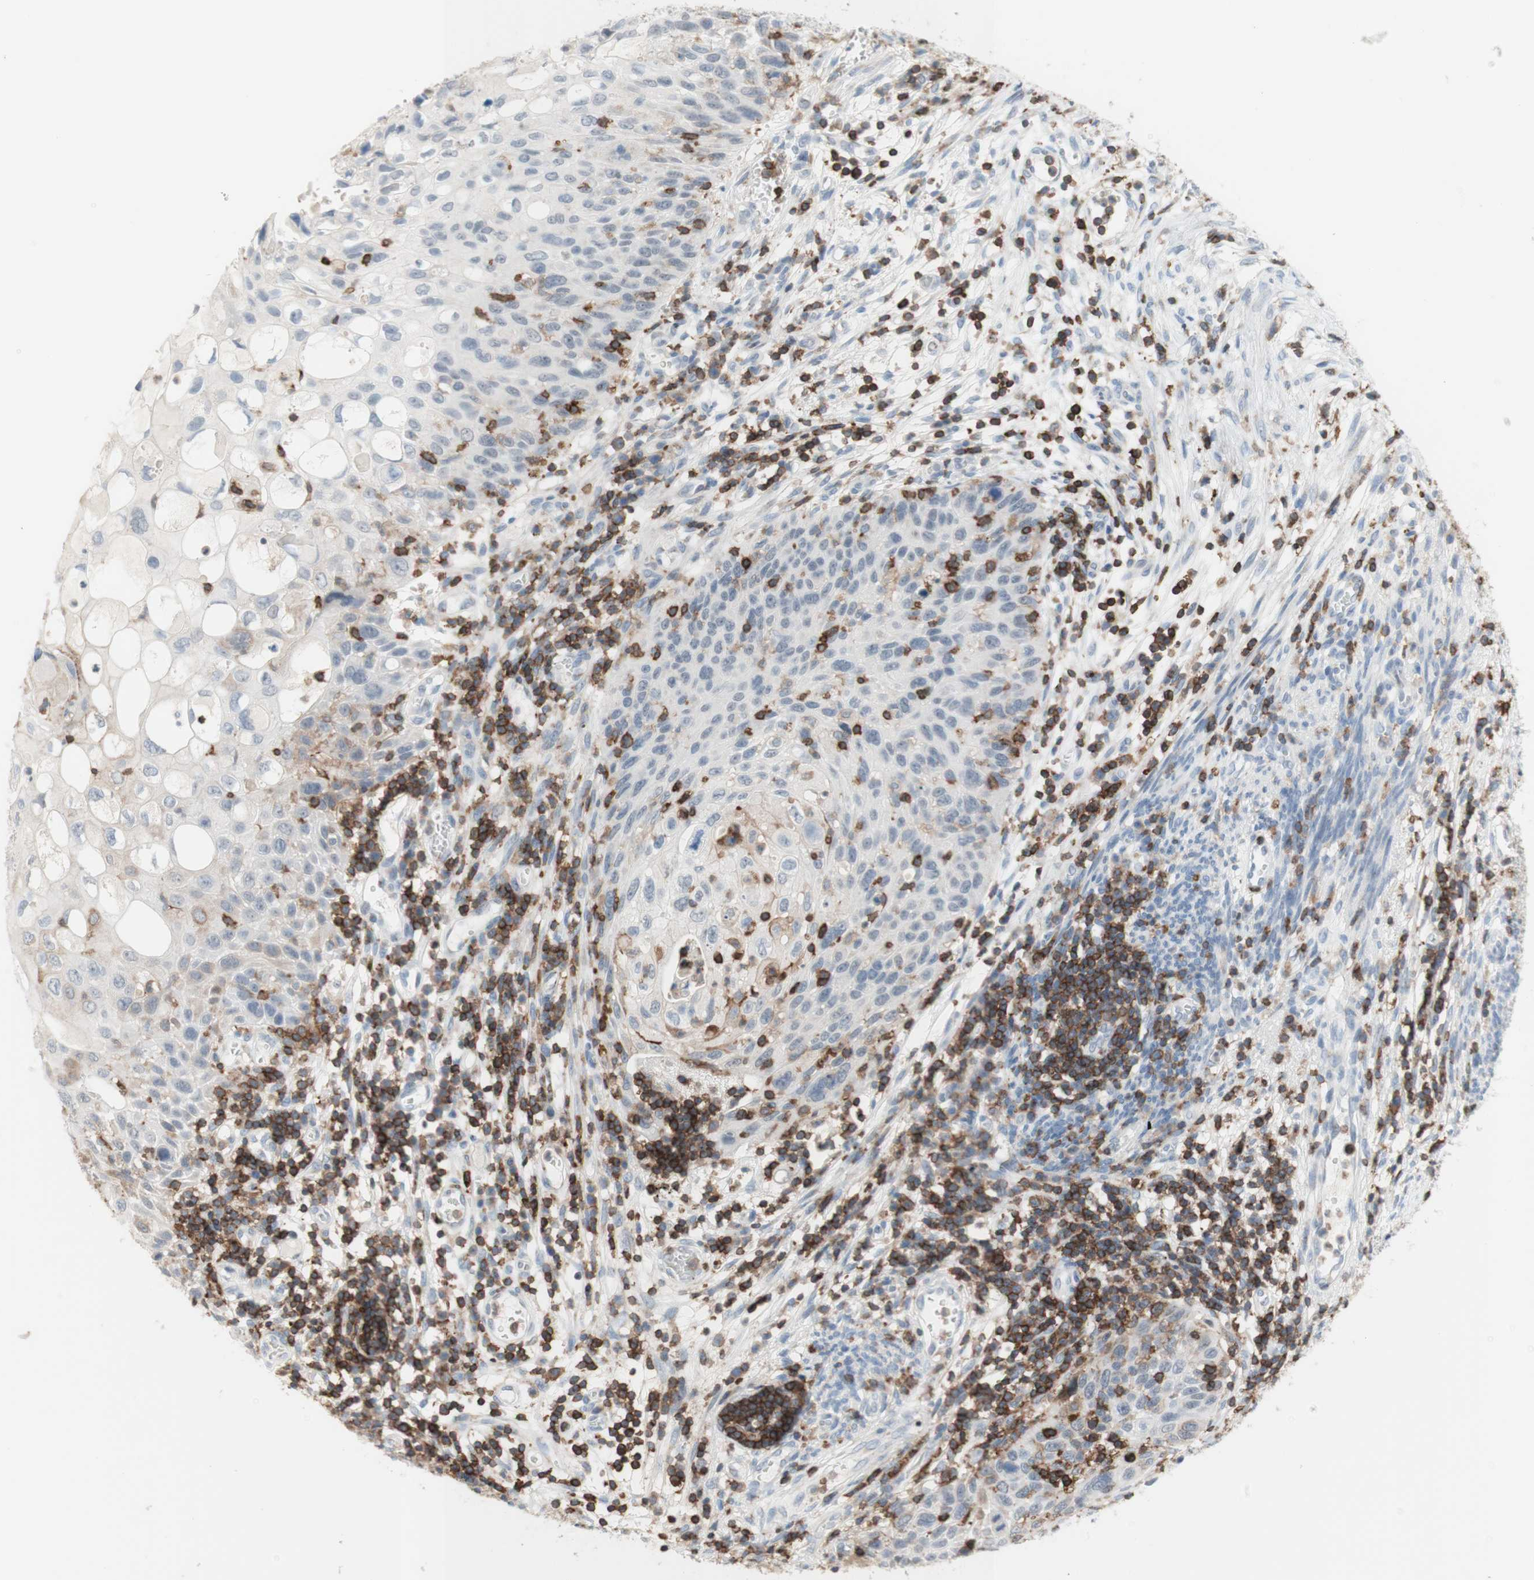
{"staining": {"intensity": "weak", "quantity": "<25%", "location": "cytoplasmic/membranous"}, "tissue": "cervical cancer", "cell_type": "Tumor cells", "image_type": "cancer", "snomed": [{"axis": "morphology", "description": "Squamous cell carcinoma, NOS"}, {"axis": "topography", "description": "Cervix"}], "caption": "Cervical cancer (squamous cell carcinoma) stained for a protein using immunohistochemistry reveals no positivity tumor cells.", "gene": "SPINK6", "patient": {"sex": "female", "age": 70}}